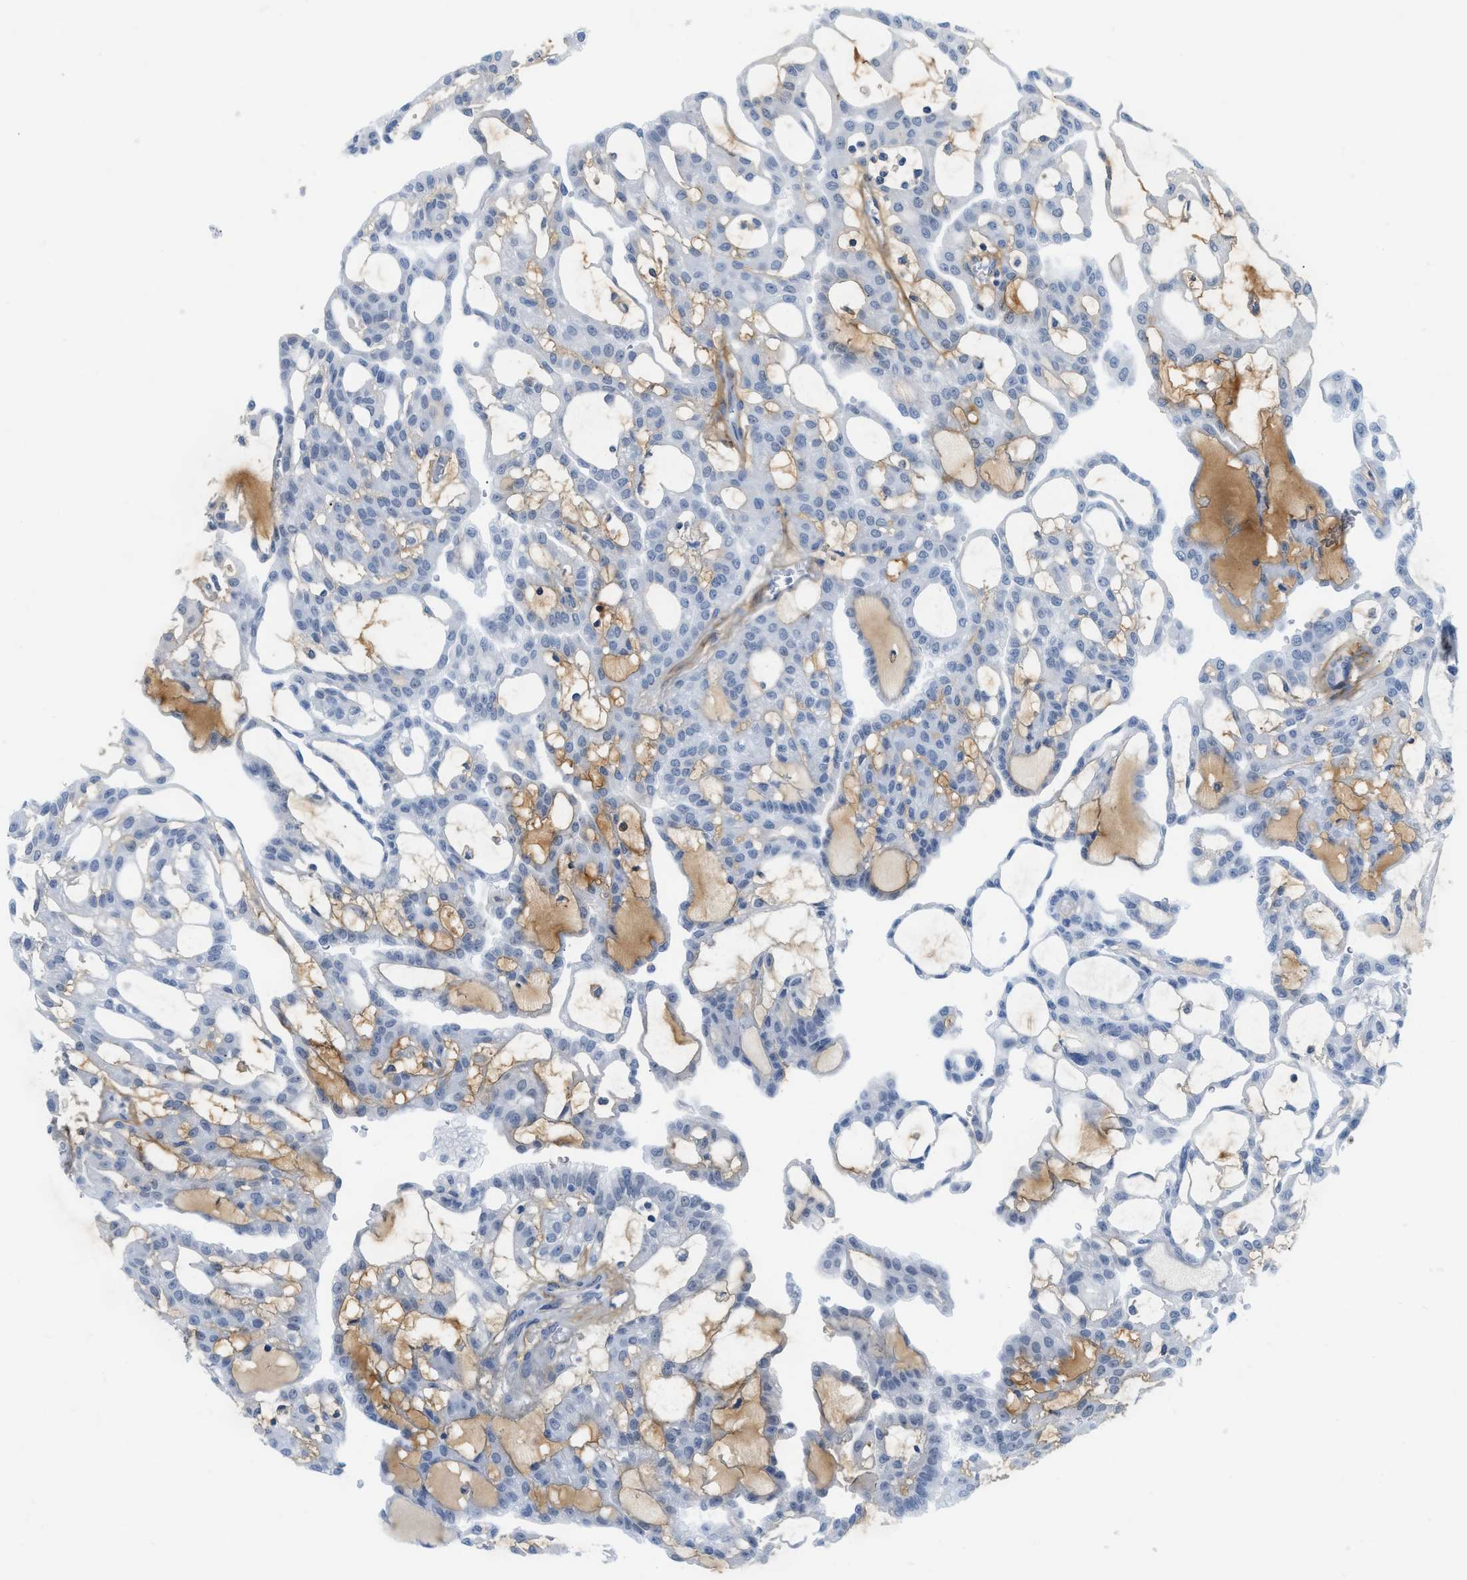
{"staining": {"intensity": "negative", "quantity": "none", "location": "none"}, "tissue": "renal cancer", "cell_type": "Tumor cells", "image_type": "cancer", "snomed": [{"axis": "morphology", "description": "Adenocarcinoma, NOS"}, {"axis": "topography", "description": "Kidney"}], "caption": "An image of human adenocarcinoma (renal) is negative for staining in tumor cells.", "gene": "HLTF", "patient": {"sex": "male", "age": 63}}